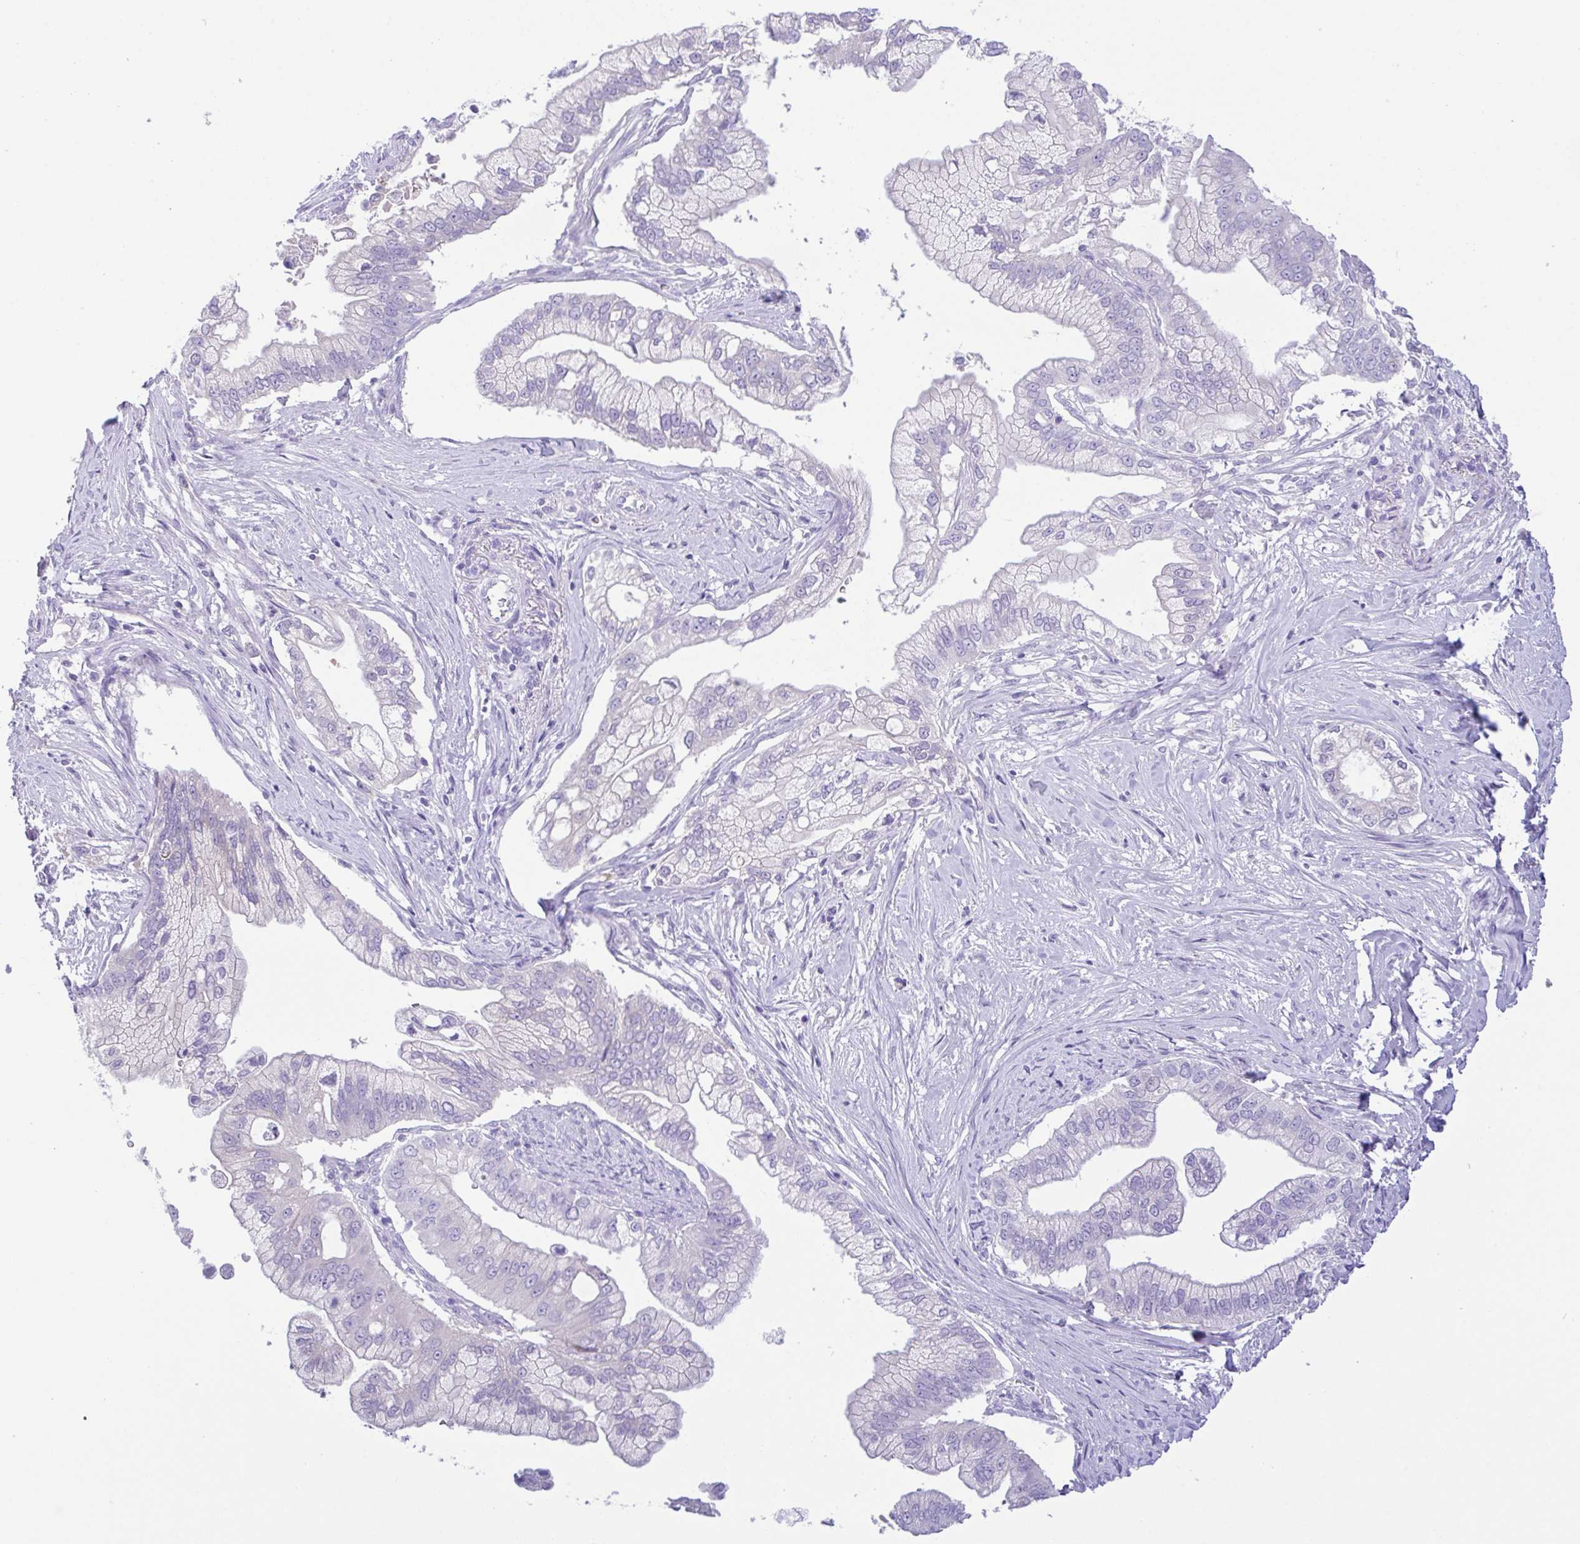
{"staining": {"intensity": "negative", "quantity": "none", "location": "none"}, "tissue": "pancreatic cancer", "cell_type": "Tumor cells", "image_type": "cancer", "snomed": [{"axis": "morphology", "description": "Adenocarcinoma, NOS"}, {"axis": "topography", "description": "Pancreas"}], "caption": "DAB immunohistochemical staining of human adenocarcinoma (pancreatic) shows no significant positivity in tumor cells.", "gene": "FBXL20", "patient": {"sex": "male", "age": 70}}